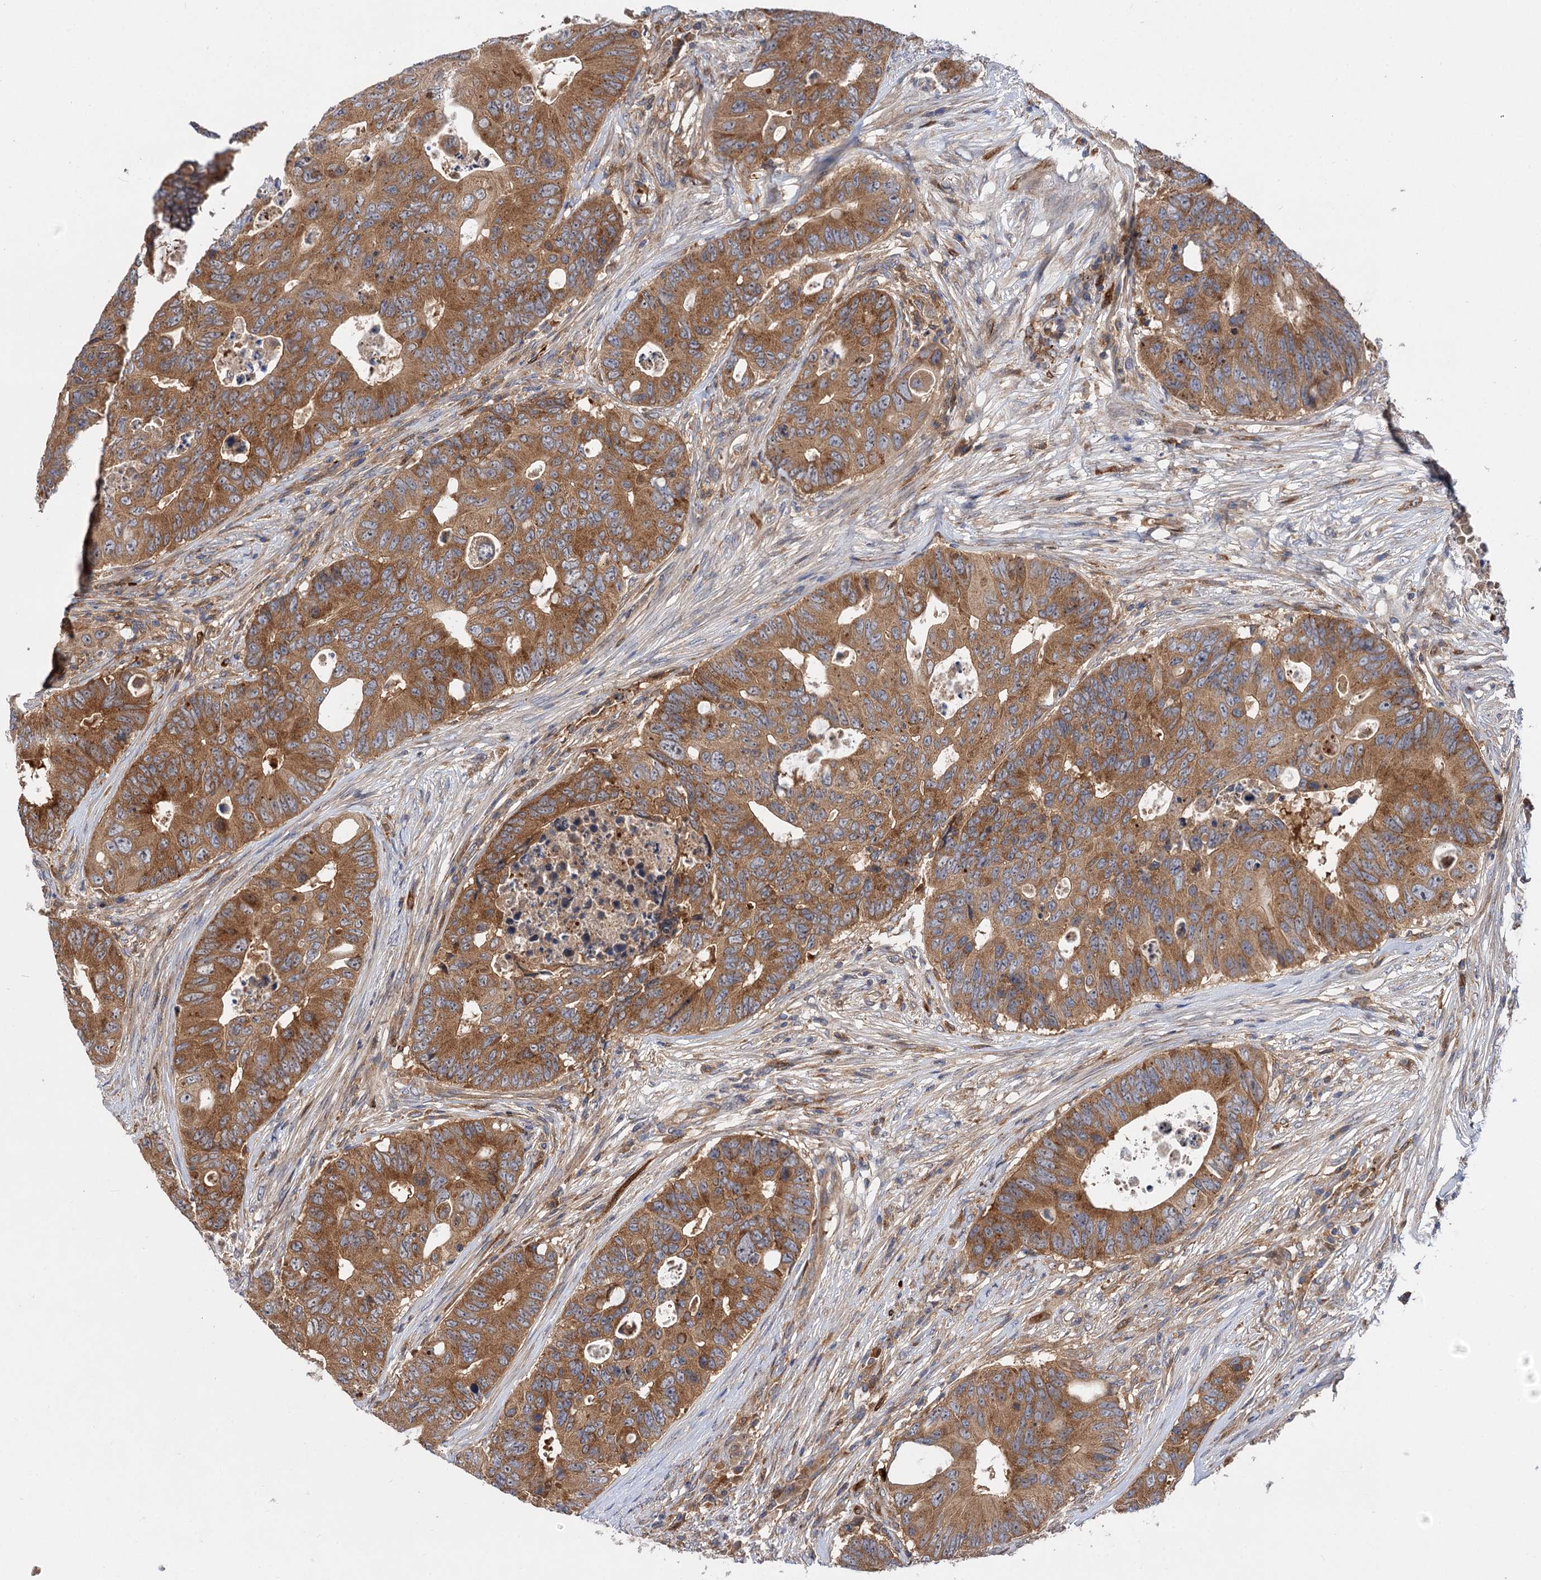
{"staining": {"intensity": "moderate", "quantity": ">75%", "location": "cytoplasmic/membranous"}, "tissue": "colorectal cancer", "cell_type": "Tumor cells", "image_type": "cancer", "snomed": [{"axis": "morphology", "description": "Adenocarcinoma, NOS"}, {"axis": "topography", "description": "Colon"}], "caption": "Immunohistochemical staining of colorectal cancer (adenocarcinoma) reveals moderate cytoplasmic/membranous protein staining in approximately >75% of tumor cells.", "gene": "PATL1", "patient": {"sex": "male", "age": 71}}